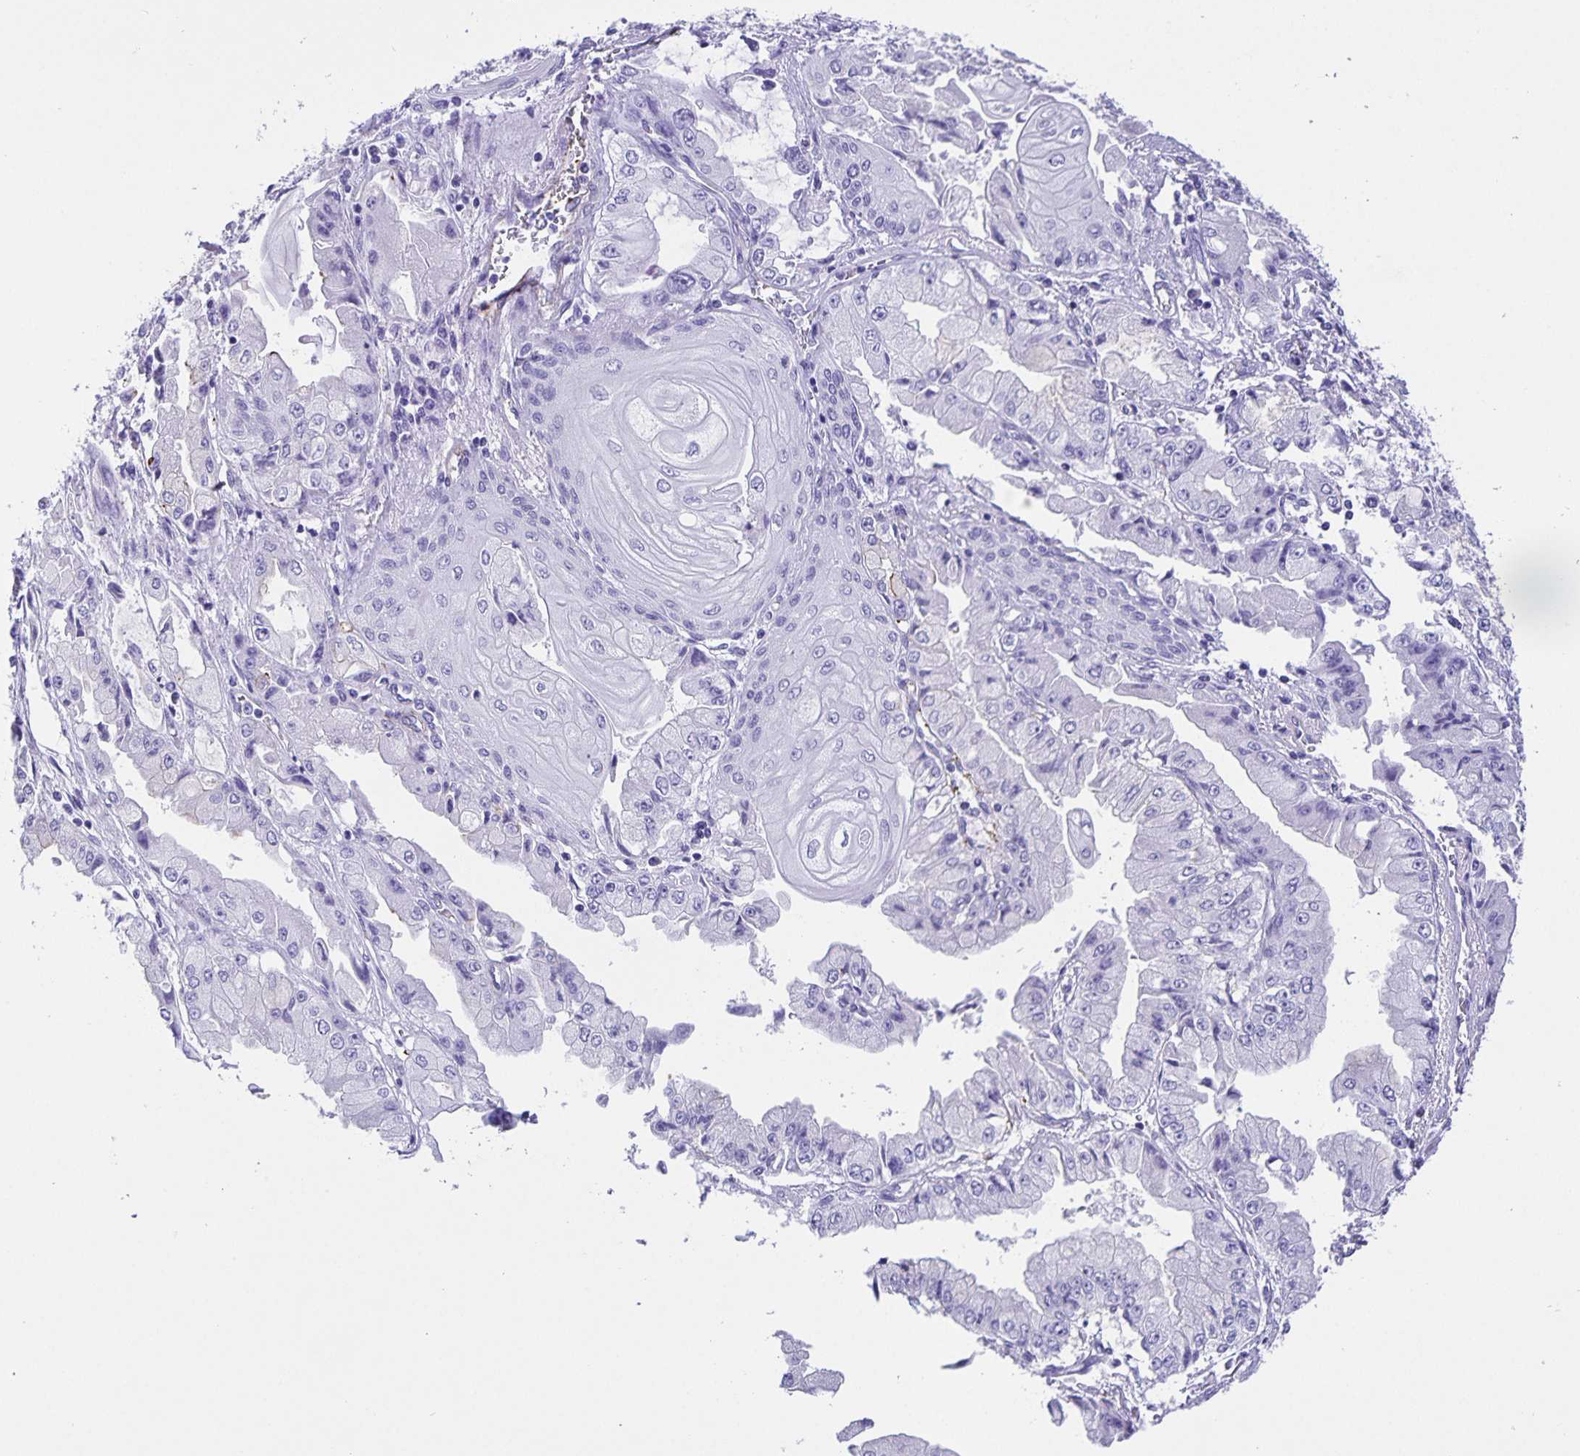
{"staining": {"intensity": "negative", "quantity": "none", "location": "none"}, "tissue": "stomach cancer", "cell_type": "Tumor cells", "image_type": "cancer", "snomed": [{"axis": "morphology", "description": "Adenocarcinoma, NOS"}, {"axis": "topography", "description": "Stomach, upper"}], "caption": "There is no significant positivity in tumor cells of adenocarcinoma (stomach). (DAB (3,3'-diaminobenzidine) IHC with hematoxylin counter stain).", "gene": "UBQLN3", "patient": {"sex": "female", "age": 74}}